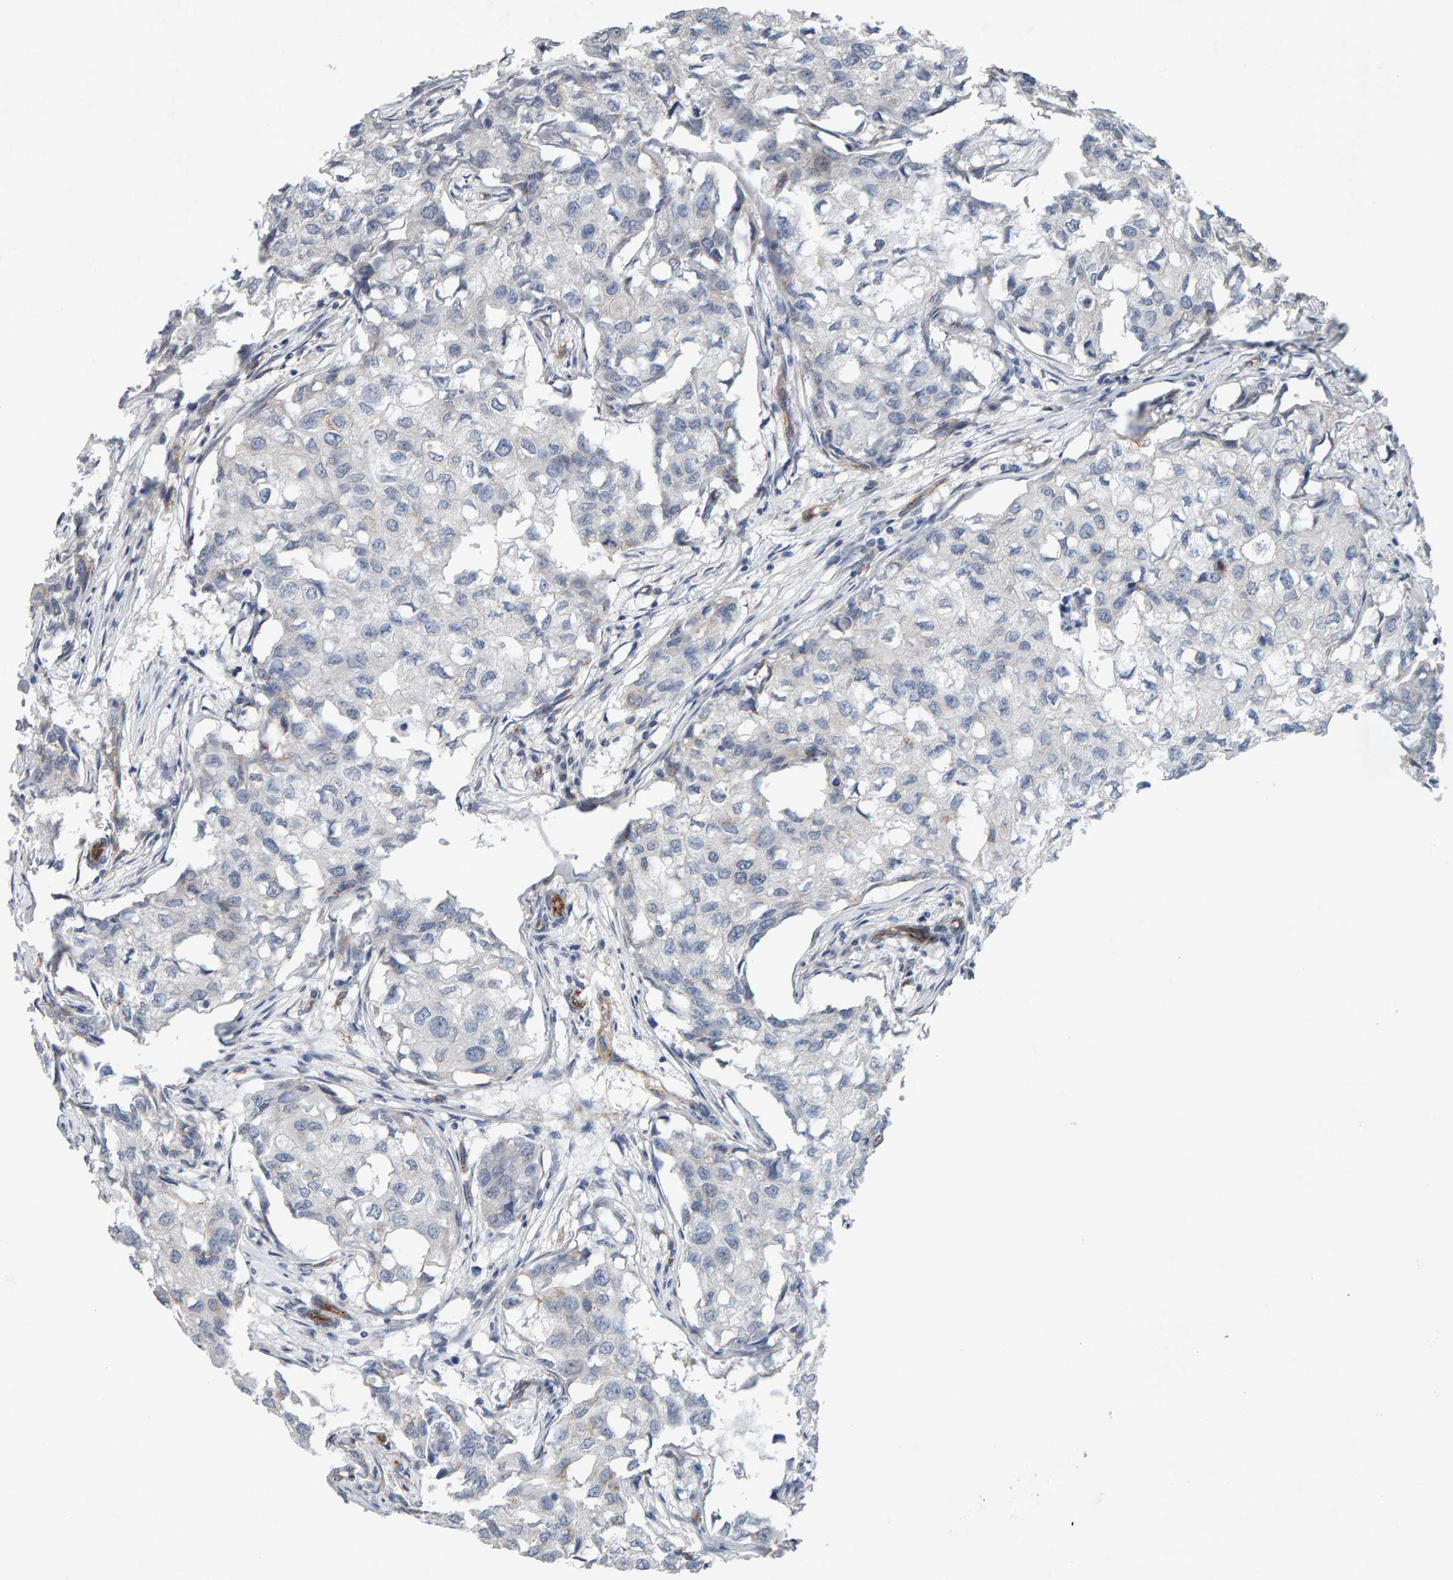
{"staining": {"intensity": "negative", "quantity": "none", "location": "none"}, "tissue": "breast cancer", "cell_type": "Tumor cells", "image_type": "cancer", "snomed": [{"axis": "morphology", "description": "Duct carcinoma"}, {"axis": "topography", "description": "Breast"}], "caption": "Tumor cells are negative for protein expression in human invasive ductal carcinoma (breast). (DAB (3,3'-diaminobenzidine) immunohistochemistry, high magnification).", "gene": "PTPRM", "patient": {"sex": "female", "age": 27}}